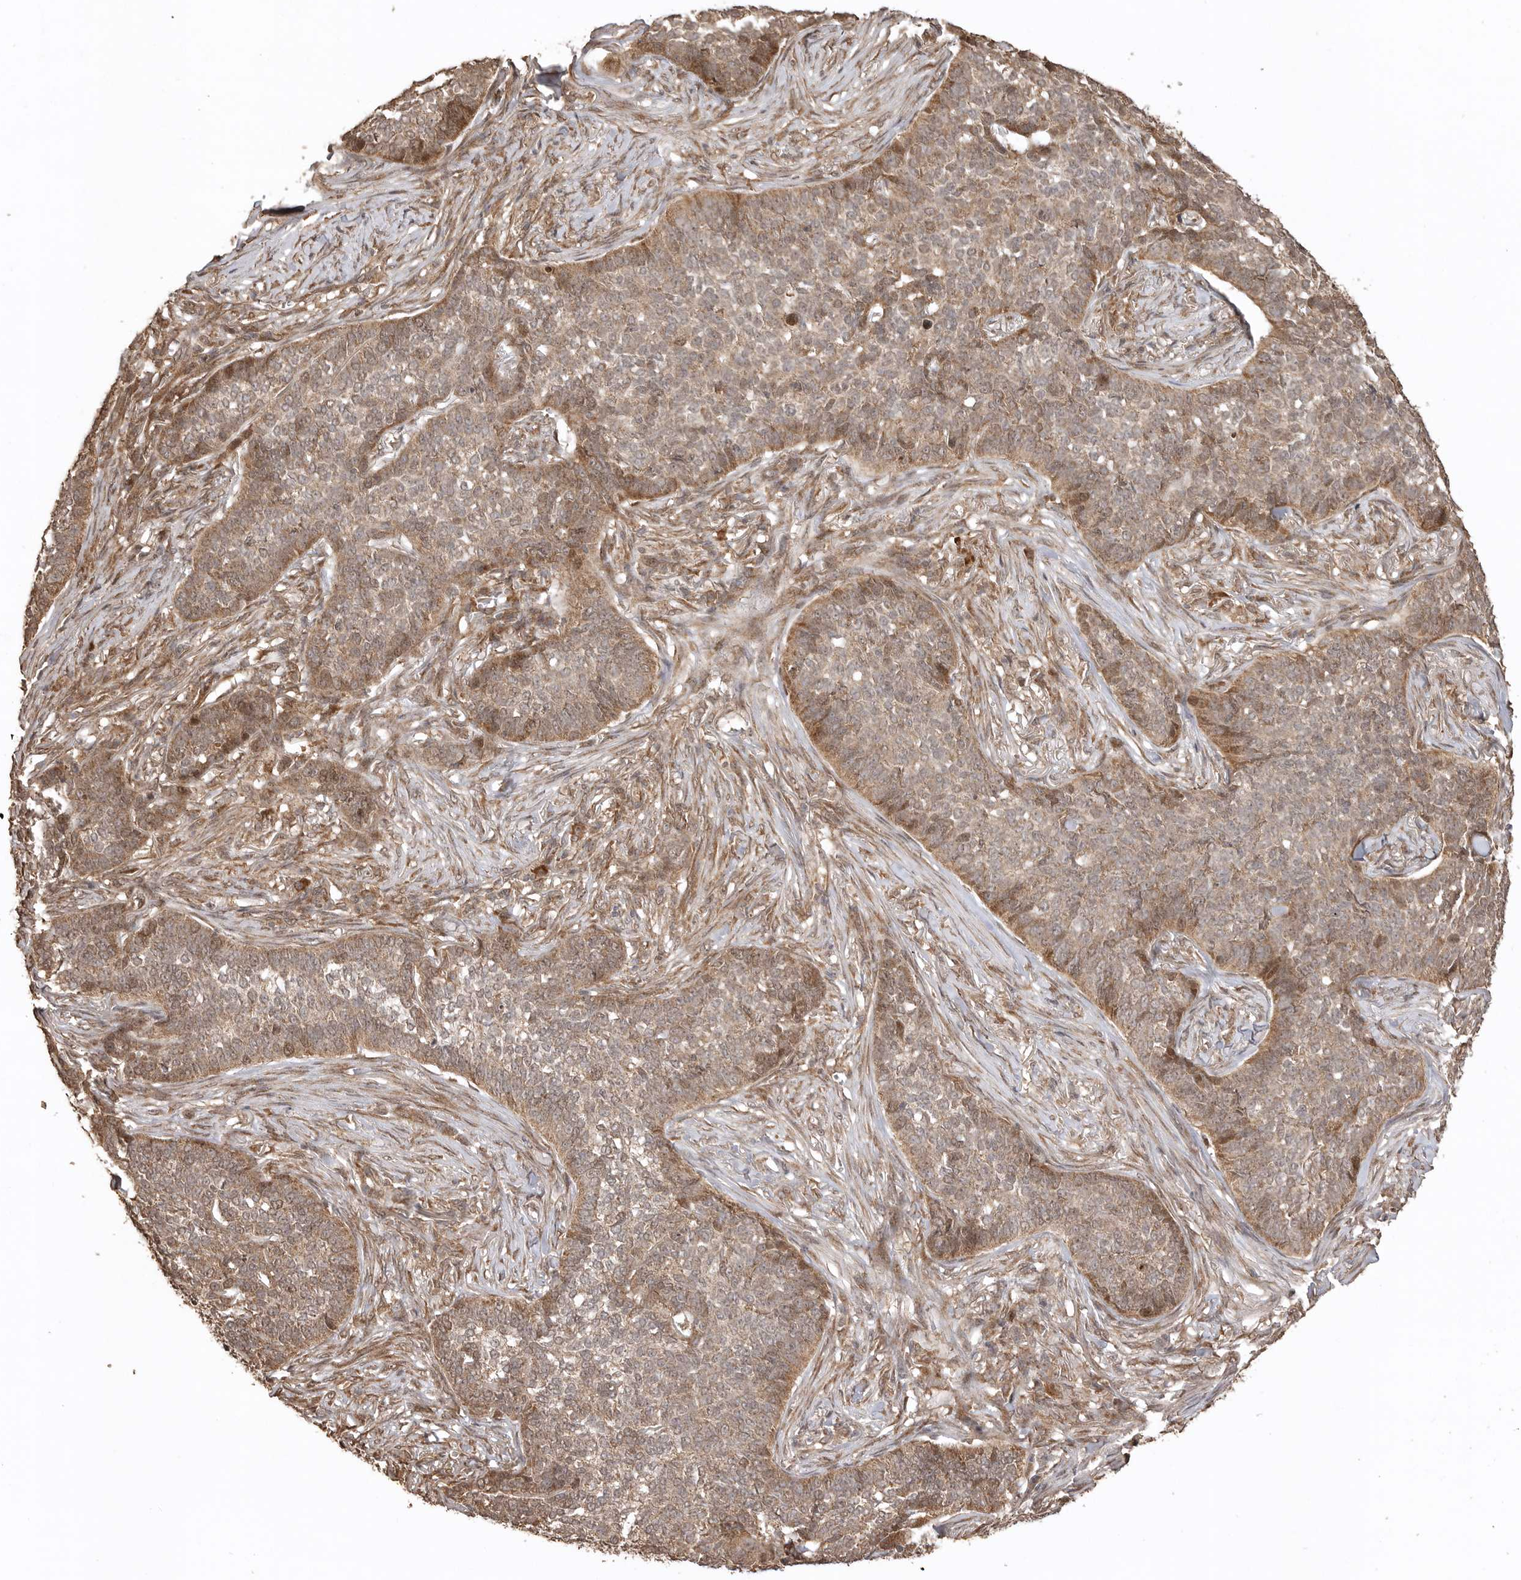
{"staining": {"intensity": "moderate", "quantity": ">75%", "location": "cytoplasmic/membranous"}, "tissue": "skin cancer", "cell_type": "Tumor cells", "image_type": "cancer", "snomed": [{"axis": "morphology", "description": "Basal cell carcinoma"}, {"axis": "topography", "description": "Skin"}], "caption": "An immunohistochemistry (IHC) image of tumor tissue is shown. Protein staining in brown highlights moderate cytoplasmic/membranous positivity in skin cancer (basal cell carcinoma) within tumor cells.", "gene": "BOC", "patient": {"sex": "male", "age": 85}}